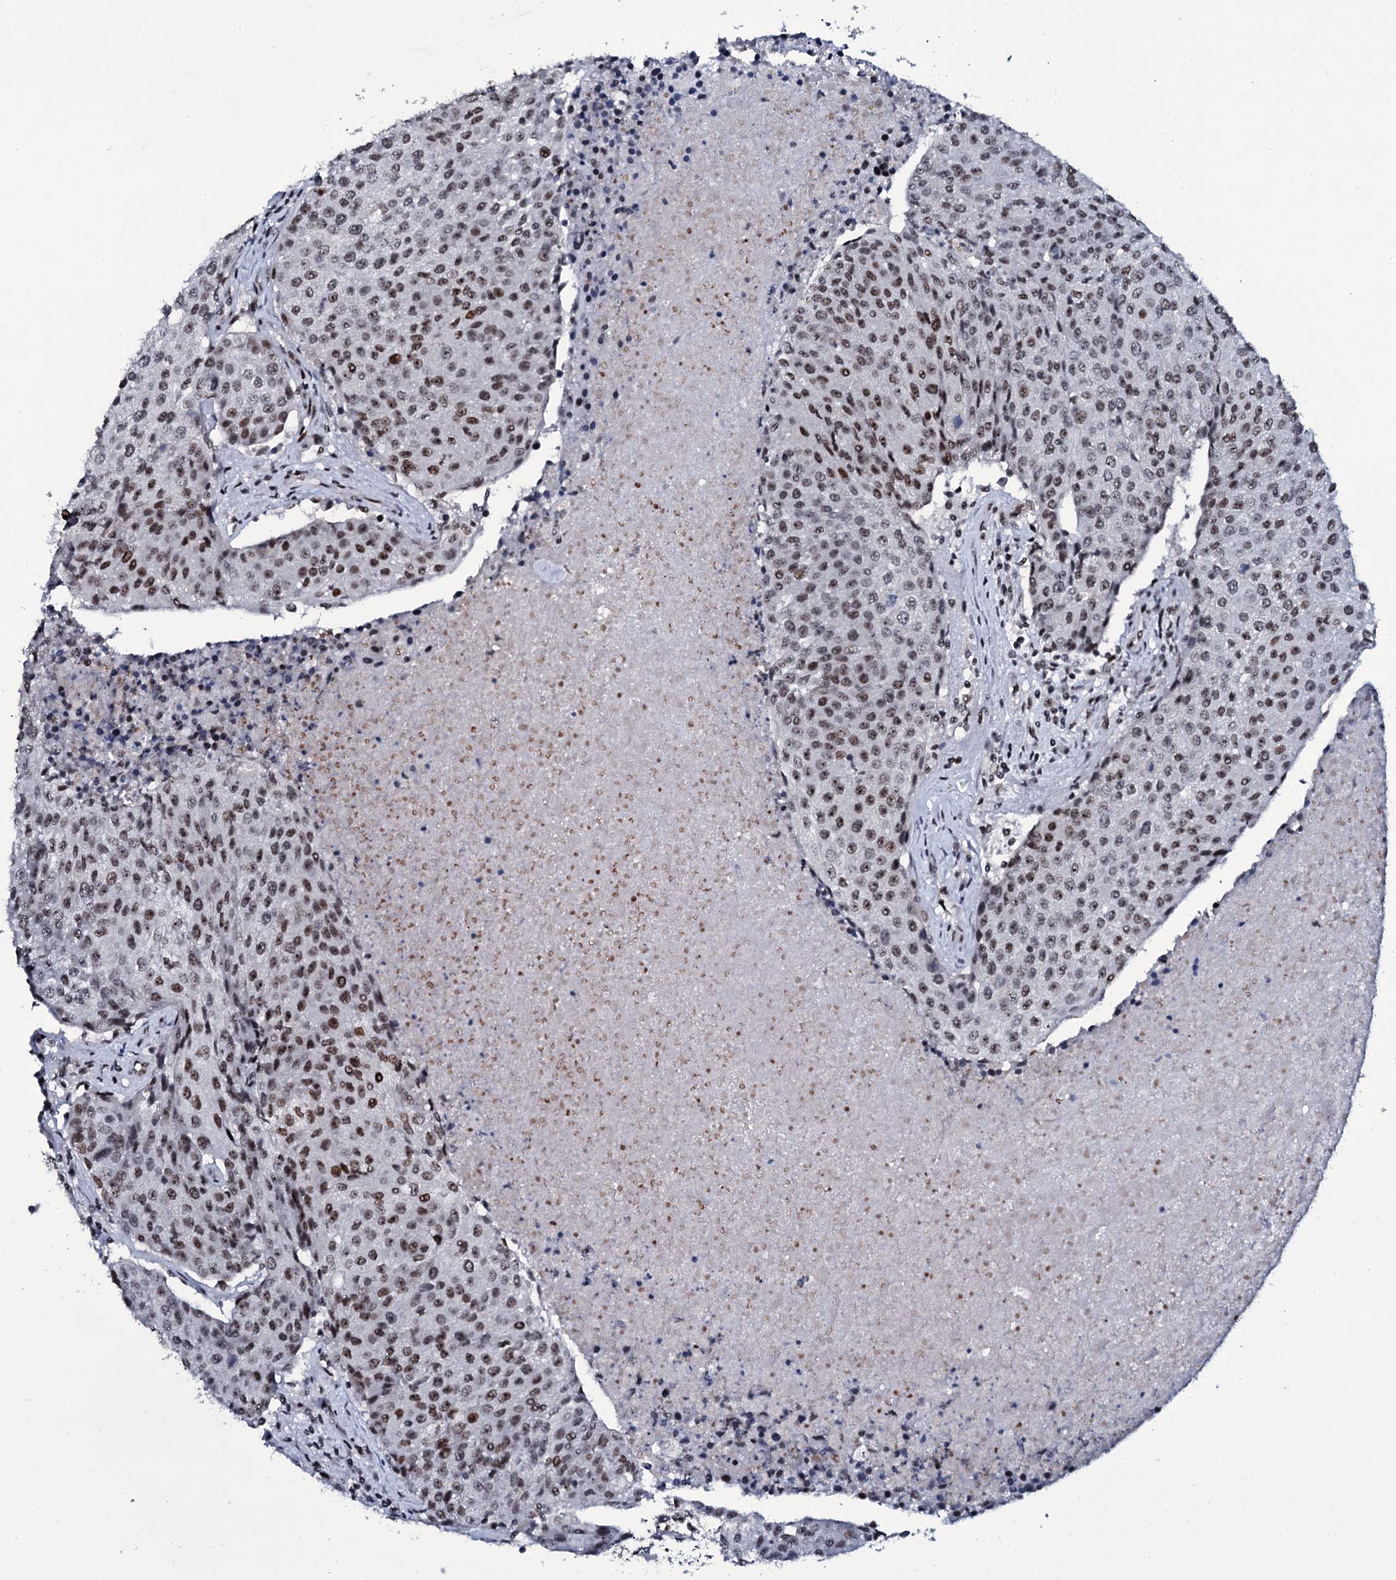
{"staining": {"intensity": "moderate", "quantity": ">75%", "location": "nuclear"}, "tissue": "urothelial cancer", "cell_type": "Tumor cells", "image_type": "cancer", "snomed": [{"axis": "morphology", "description": "Urothelial carcinoma, High grade"}, {"axis": "topography", "description": "Urinary bladder"}], "caption": "This image displays urothelial cancer stained with IHC to label a protein in brown. The nuclear of tumor cells show moderate positivity for the protein. Nuclei are counter-stained blue.", "gene": "ZMIZ2", "patient": {"sex": "female", "age": 85}}